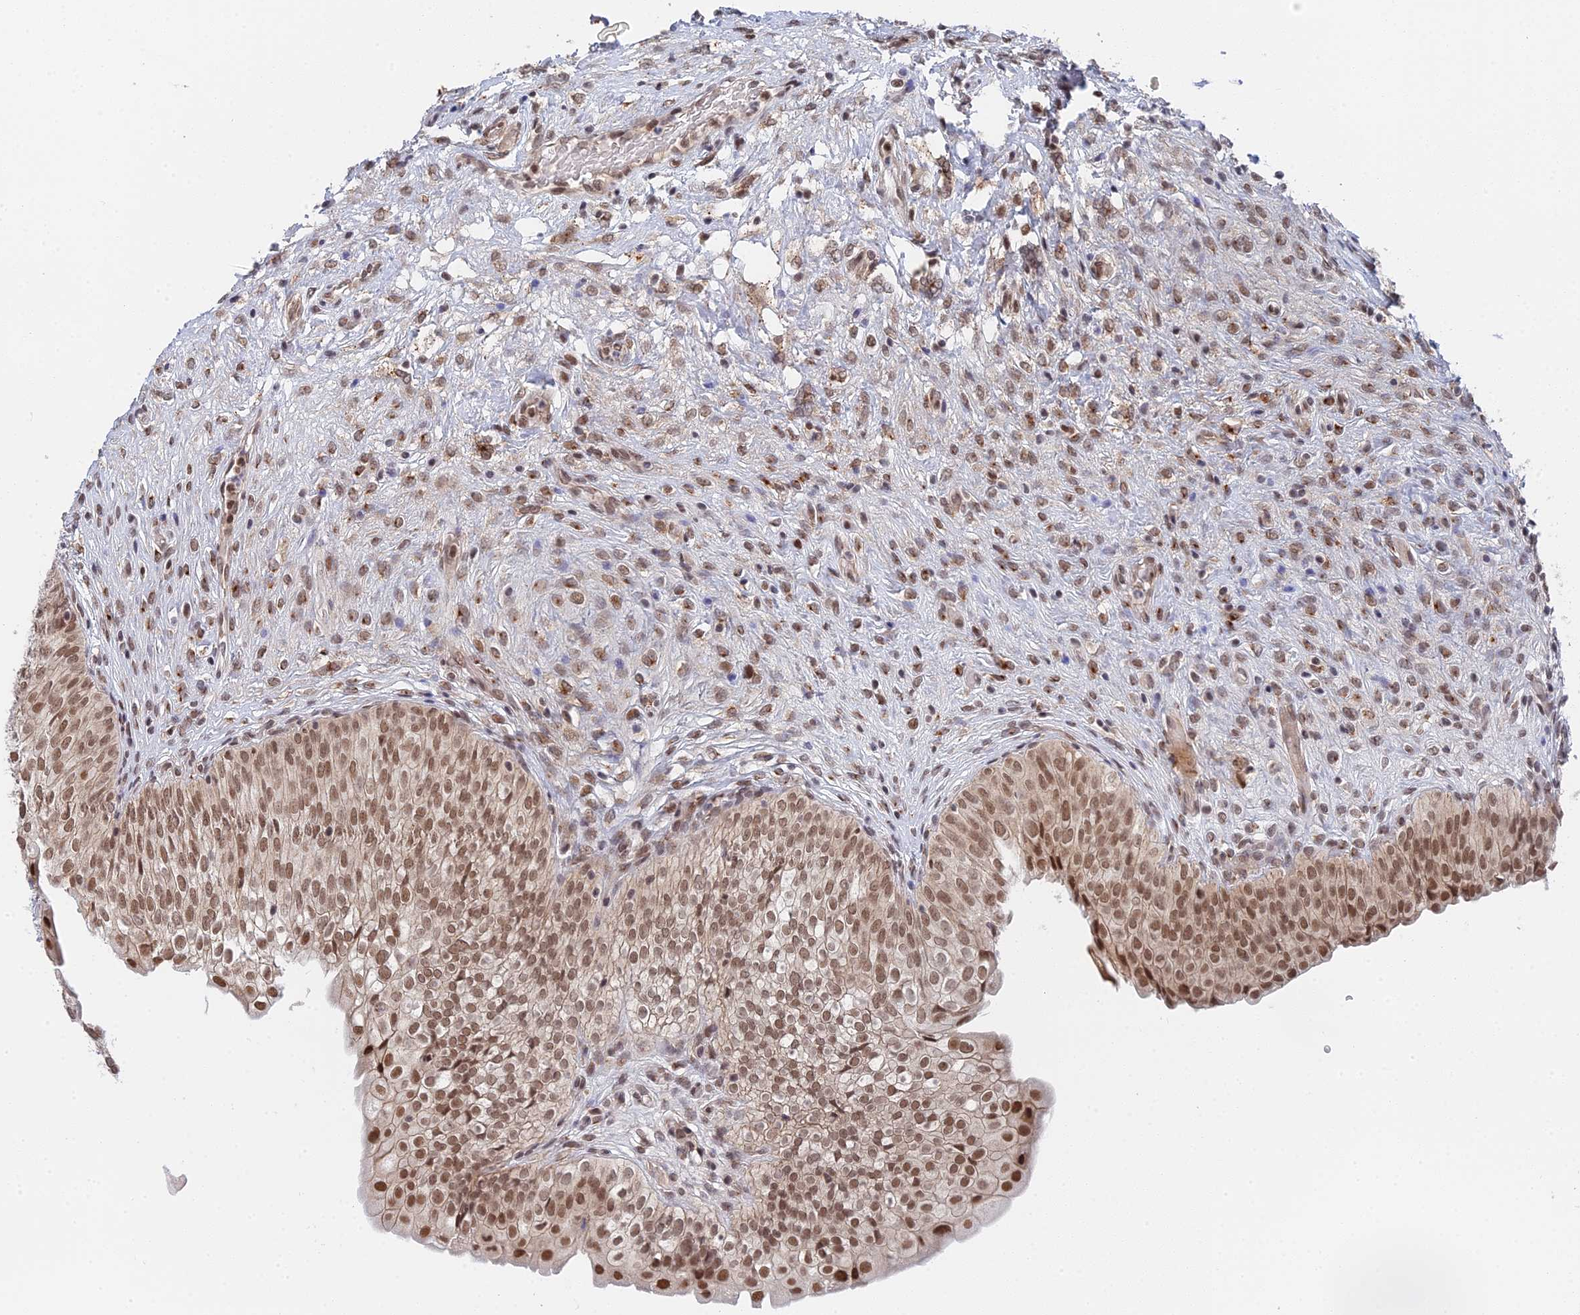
{"staining": {"intensity": "moderate", "quantity": ">75%", "location": "nuclear"}, "tissue": "urinary bladder", "cell_type": "Urothelial cells", "image_type": "normal", "snomed": [{"axis": "morphology", "description": "Normal tissue, NOS"}, {"axis": "topography", "description": "Urinary bladder"}], "caption": "Moderate nuclear expression for a protein is seen in approximately >75% of urothelial cells of benign urinary bladder using IHC.", "gene": "CCDC85A", "patient": {"sex": "male", "age": 55}}